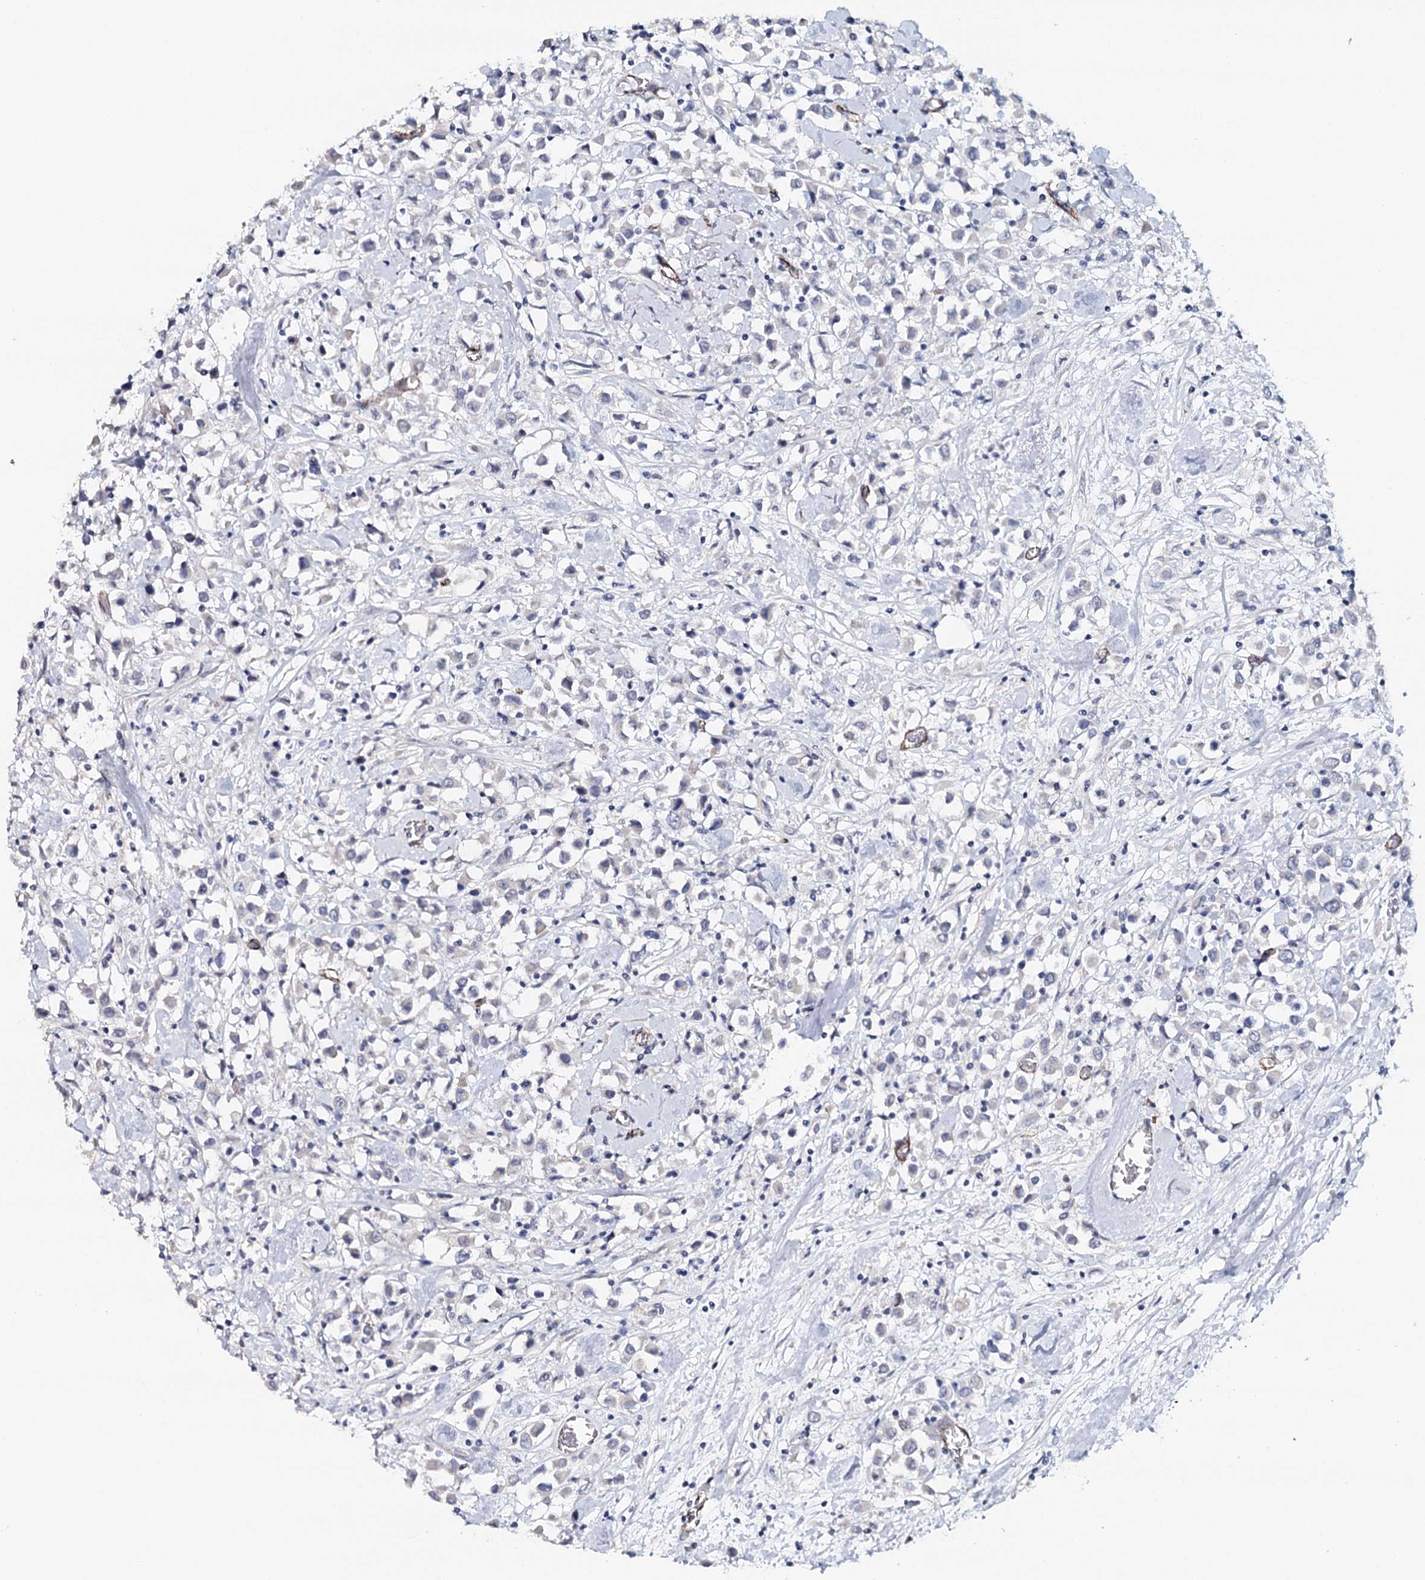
{"staining": {"intensity": "negative", "quantity": "none", "location": "none"}, "tissue": "breast cancer", "cell_type": "Tumor cells", "image_type": "cancer", "snomed": [{"axis": "morphology", "description": "Duct carcinoma"}, {"axis": "topography", "description": "Breast"}], "caption": "The histopathology image reveals no staining of tumor cells in breast cancer (infiltrating ductal carcinoma).", "gene": "SYNPO", "patient": {"sex": "female", "age": 61}}